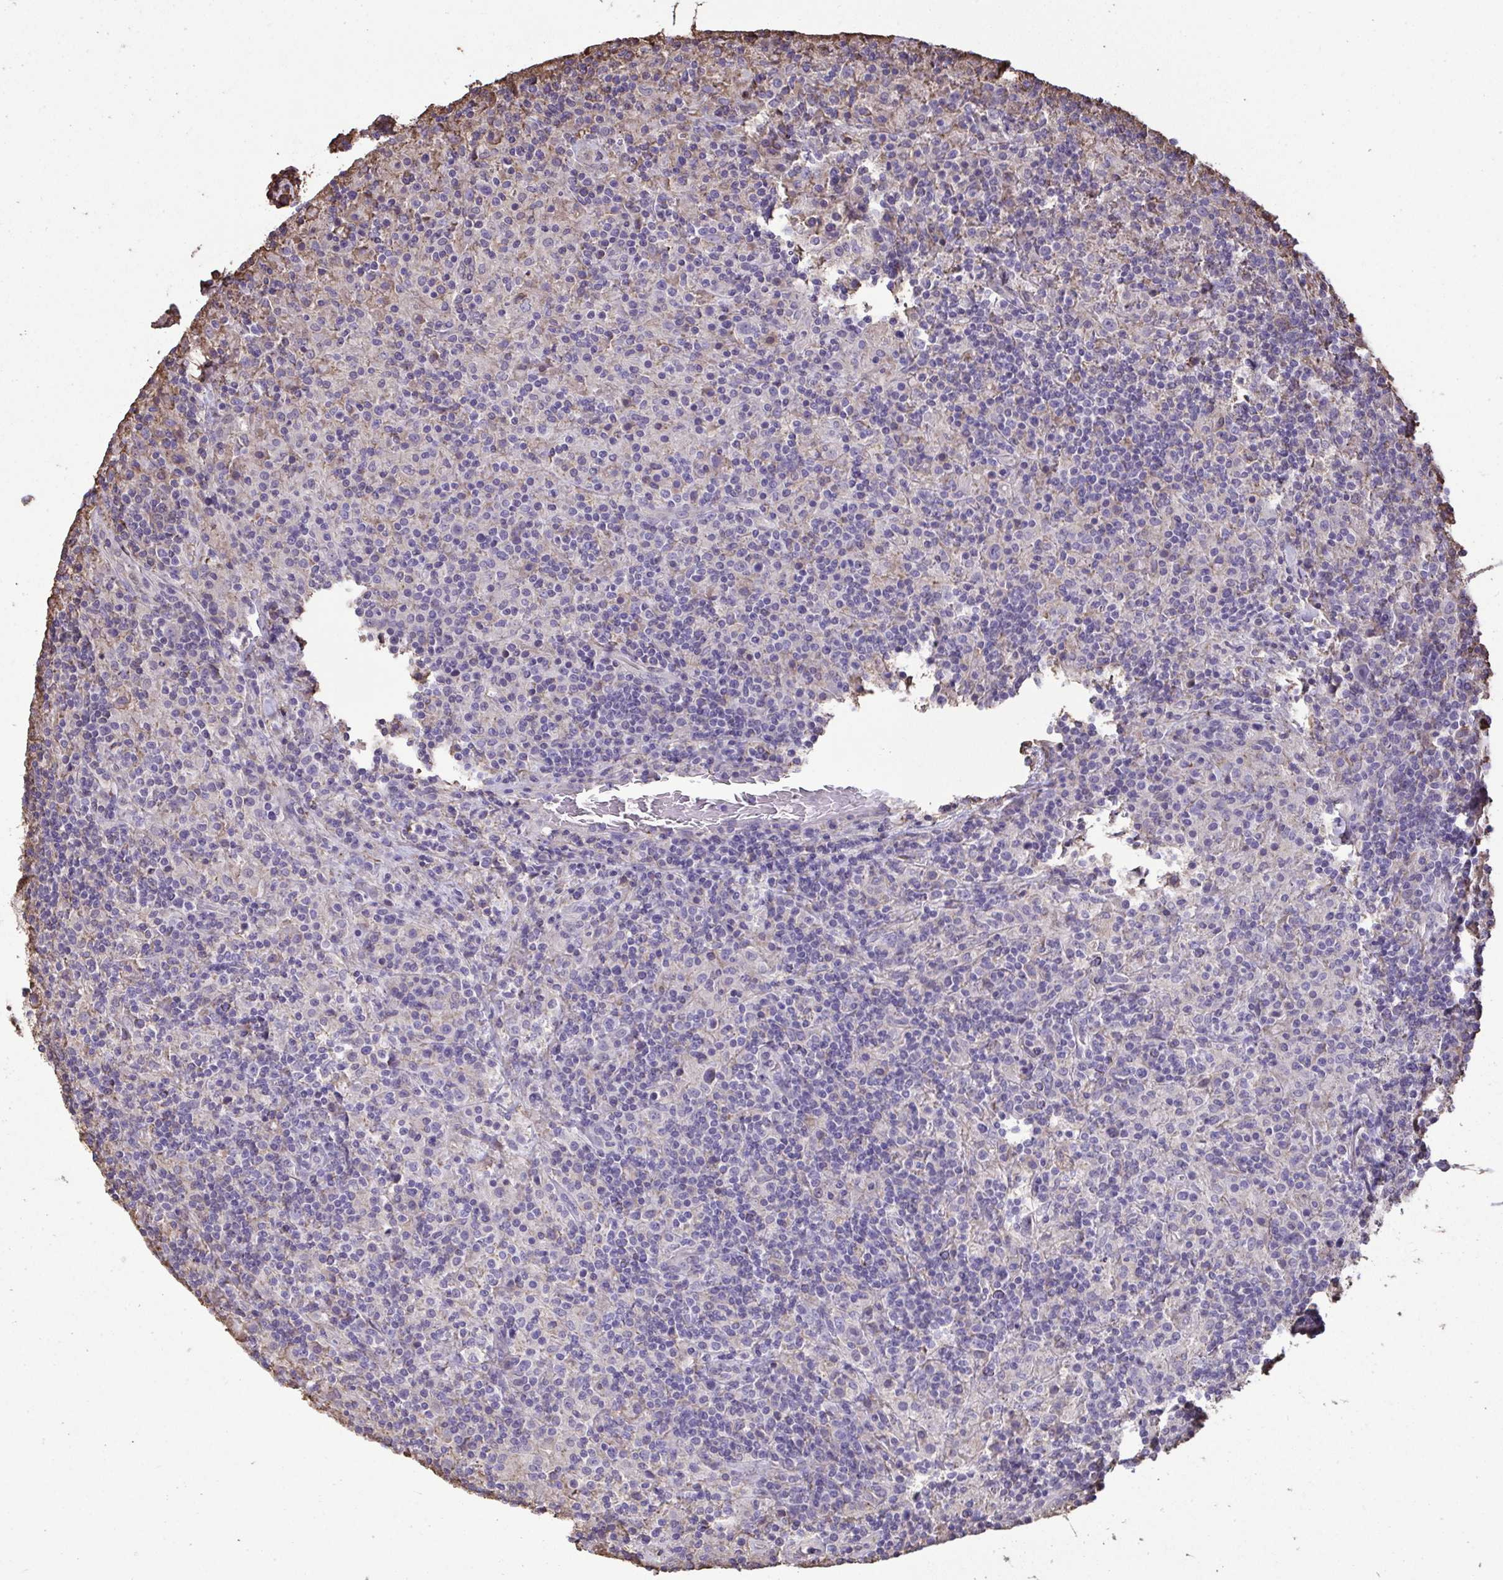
{"staining": {"intensity": "negative", "quantity": "none", "location": "none"}, "tissue": "lymphoma", "cell_type": "Tumor cells", "image_type": "cancer", "snomed": [{"axis": "morphology", "description": "Hodgkin's disease, NOS"}, {"axis": "topography", "description": "Lymph node"}], "caption": "This photomicrograph is of Hodgkin's disease stained with immunohistochemistry to label a protein in brown with the nuclei are counter-stained blue. There is no expression in tumor cells.", "gene": "ANXA5", "patient": {"sex": "male", "age": 70}}